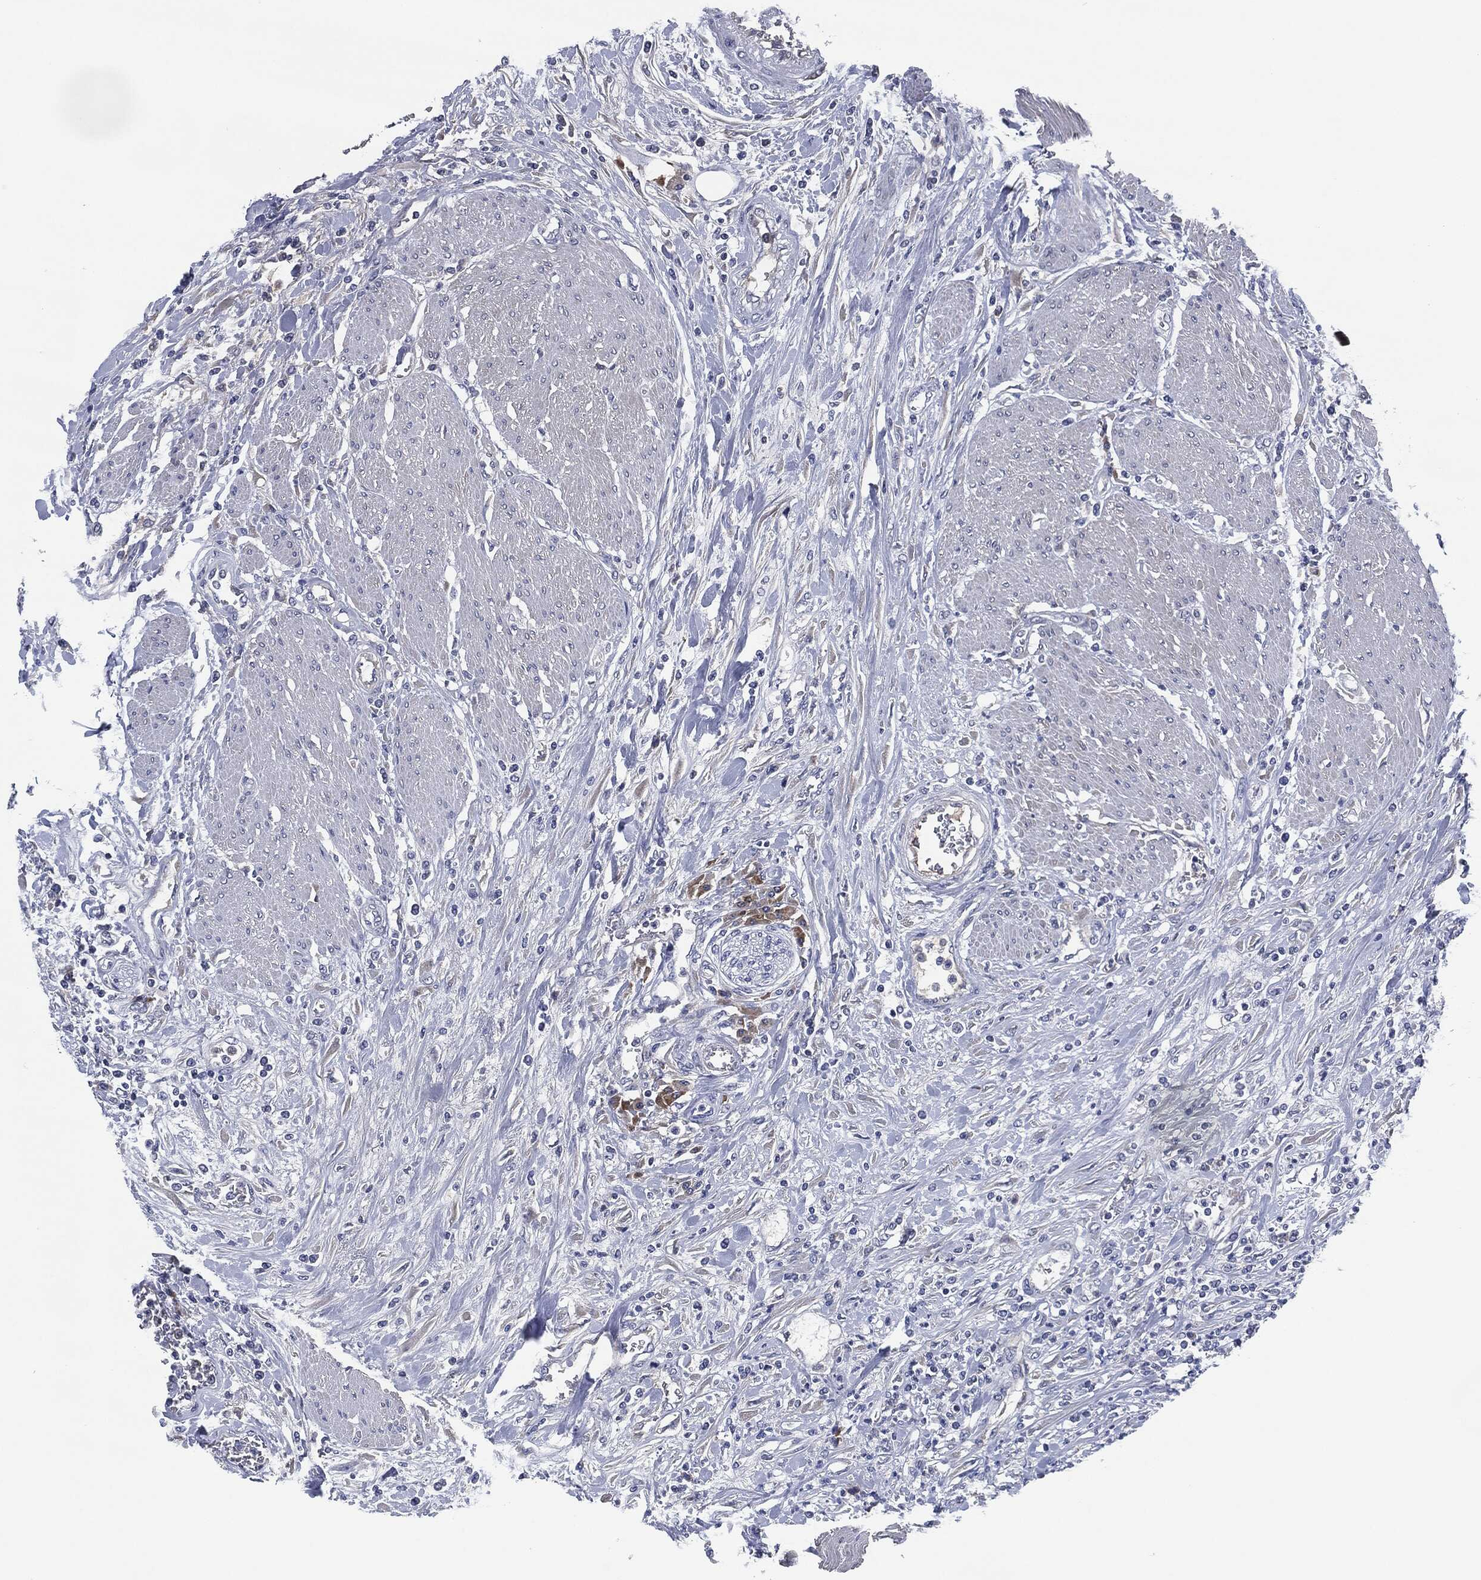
{"staining": {"intensity": "negative", "quantity": "none", "location": "none"}, "tissue": "urothelial cancer", "cell_type": "Tumor cells", "image_type": "cancer", "snomed": [{"axis": "morphology", "description": "Urothelial carcinoma, High grade"}, {"axis": "topography", "description": "Urinary bladder"}], "caption": "DAB (3,3'-diaminobenzidine) immunohistochemical staining of urothelial carcinoma (high-grade) exhibits no significant staining in tumor cells.", "gene": "IL2RG", "patient": {"sex": "male", "age": 46}}